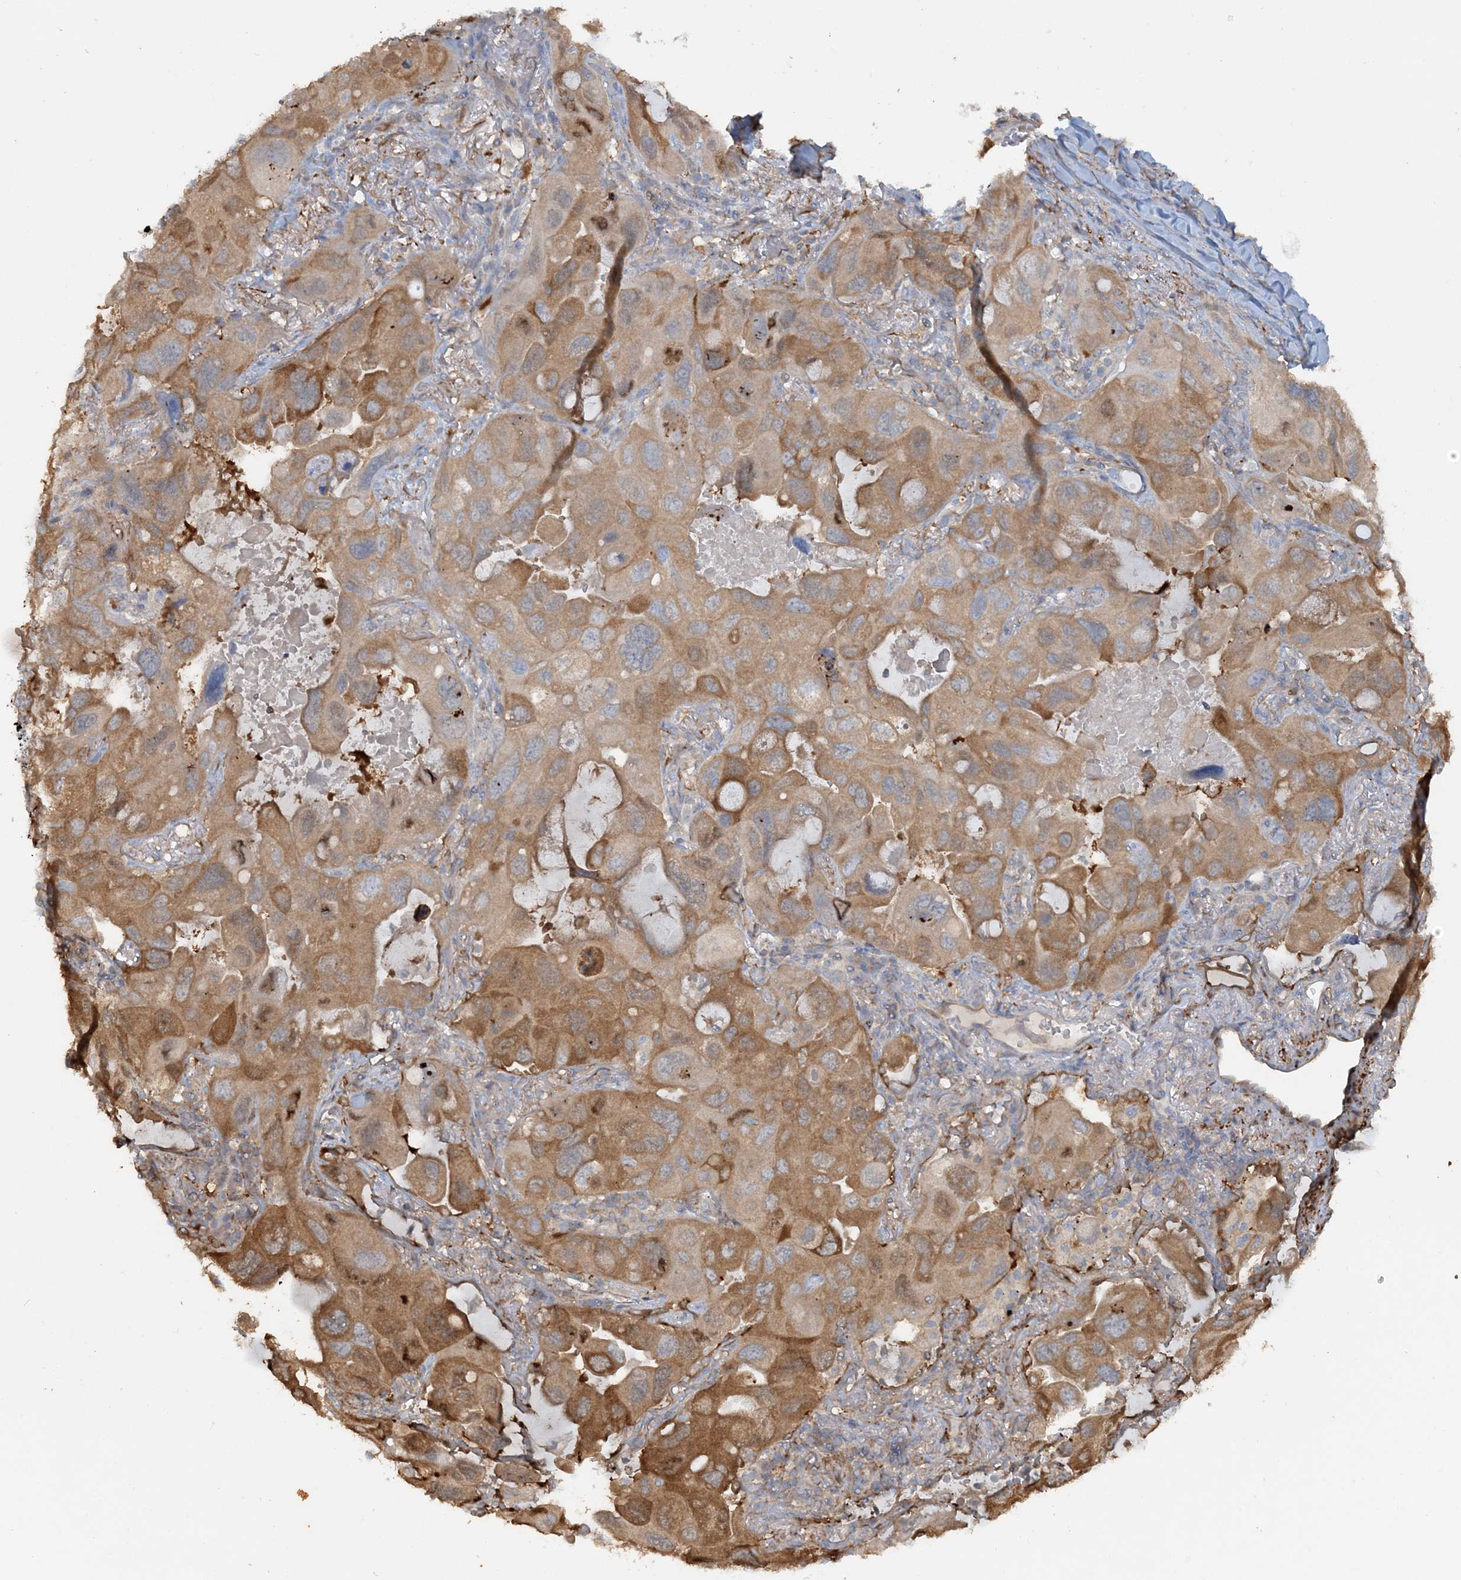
{"staining": {"intensity": "moderate", "quantity": ">75%", "location": "cytoplasmic/membranous"}, "tissue": "lung cancer", "cell_type": "Tumor cells", "image_type": "cancer", "snomed": [{"axis": "morphology", "description": "Squamous cell carcinoma, NOS"}, {"axis": "topography", "description": "Lung"}], "caption": "IHC of lung cancer shows medium levels of moderate cytoplasmic/membranous expression in approximately >75% of tumor cells.", "gene": "DSTN", "patient": {"sex": "female", "age": 73}}